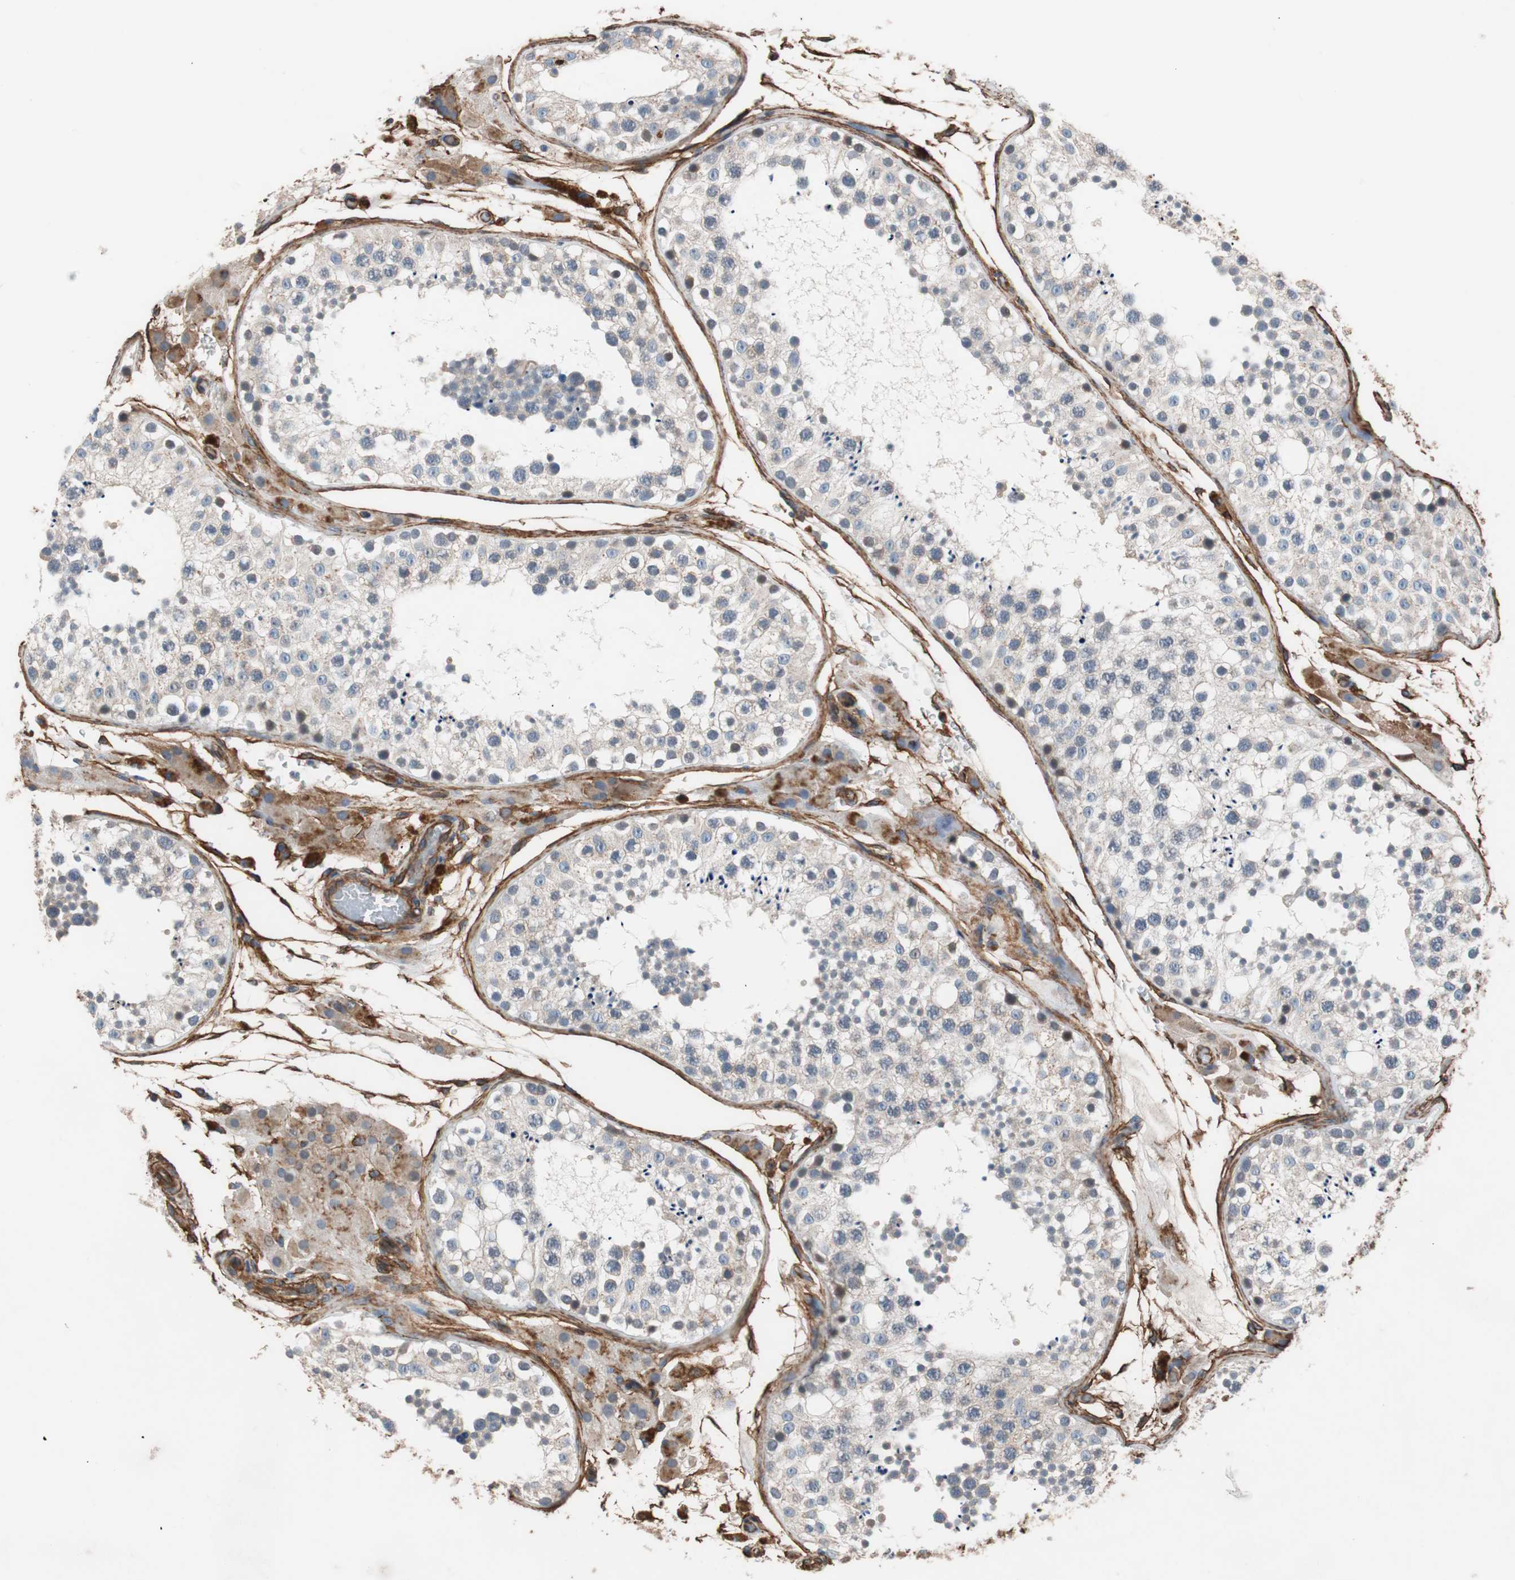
{"staining": {"intensity": "negative", "quantity": "none", "location": "none"}, "tissue": "testis", "cell_type": "Cells in seminiferous ducts", "image_type": "normal", "snomed": [{"axis": "morphology", "description": "Normal tissue, NOS"}, {"axis": "topography", "description": "Testis"}], "caption": "Immunohistochemistry (IHC) photomicrograph of benign testis: human testis stained with DAB shows no significant protein staining in cells in seminiferous ducts.", "gene": "SPINT1", "patient": {"sex": "male", "age": 26}}